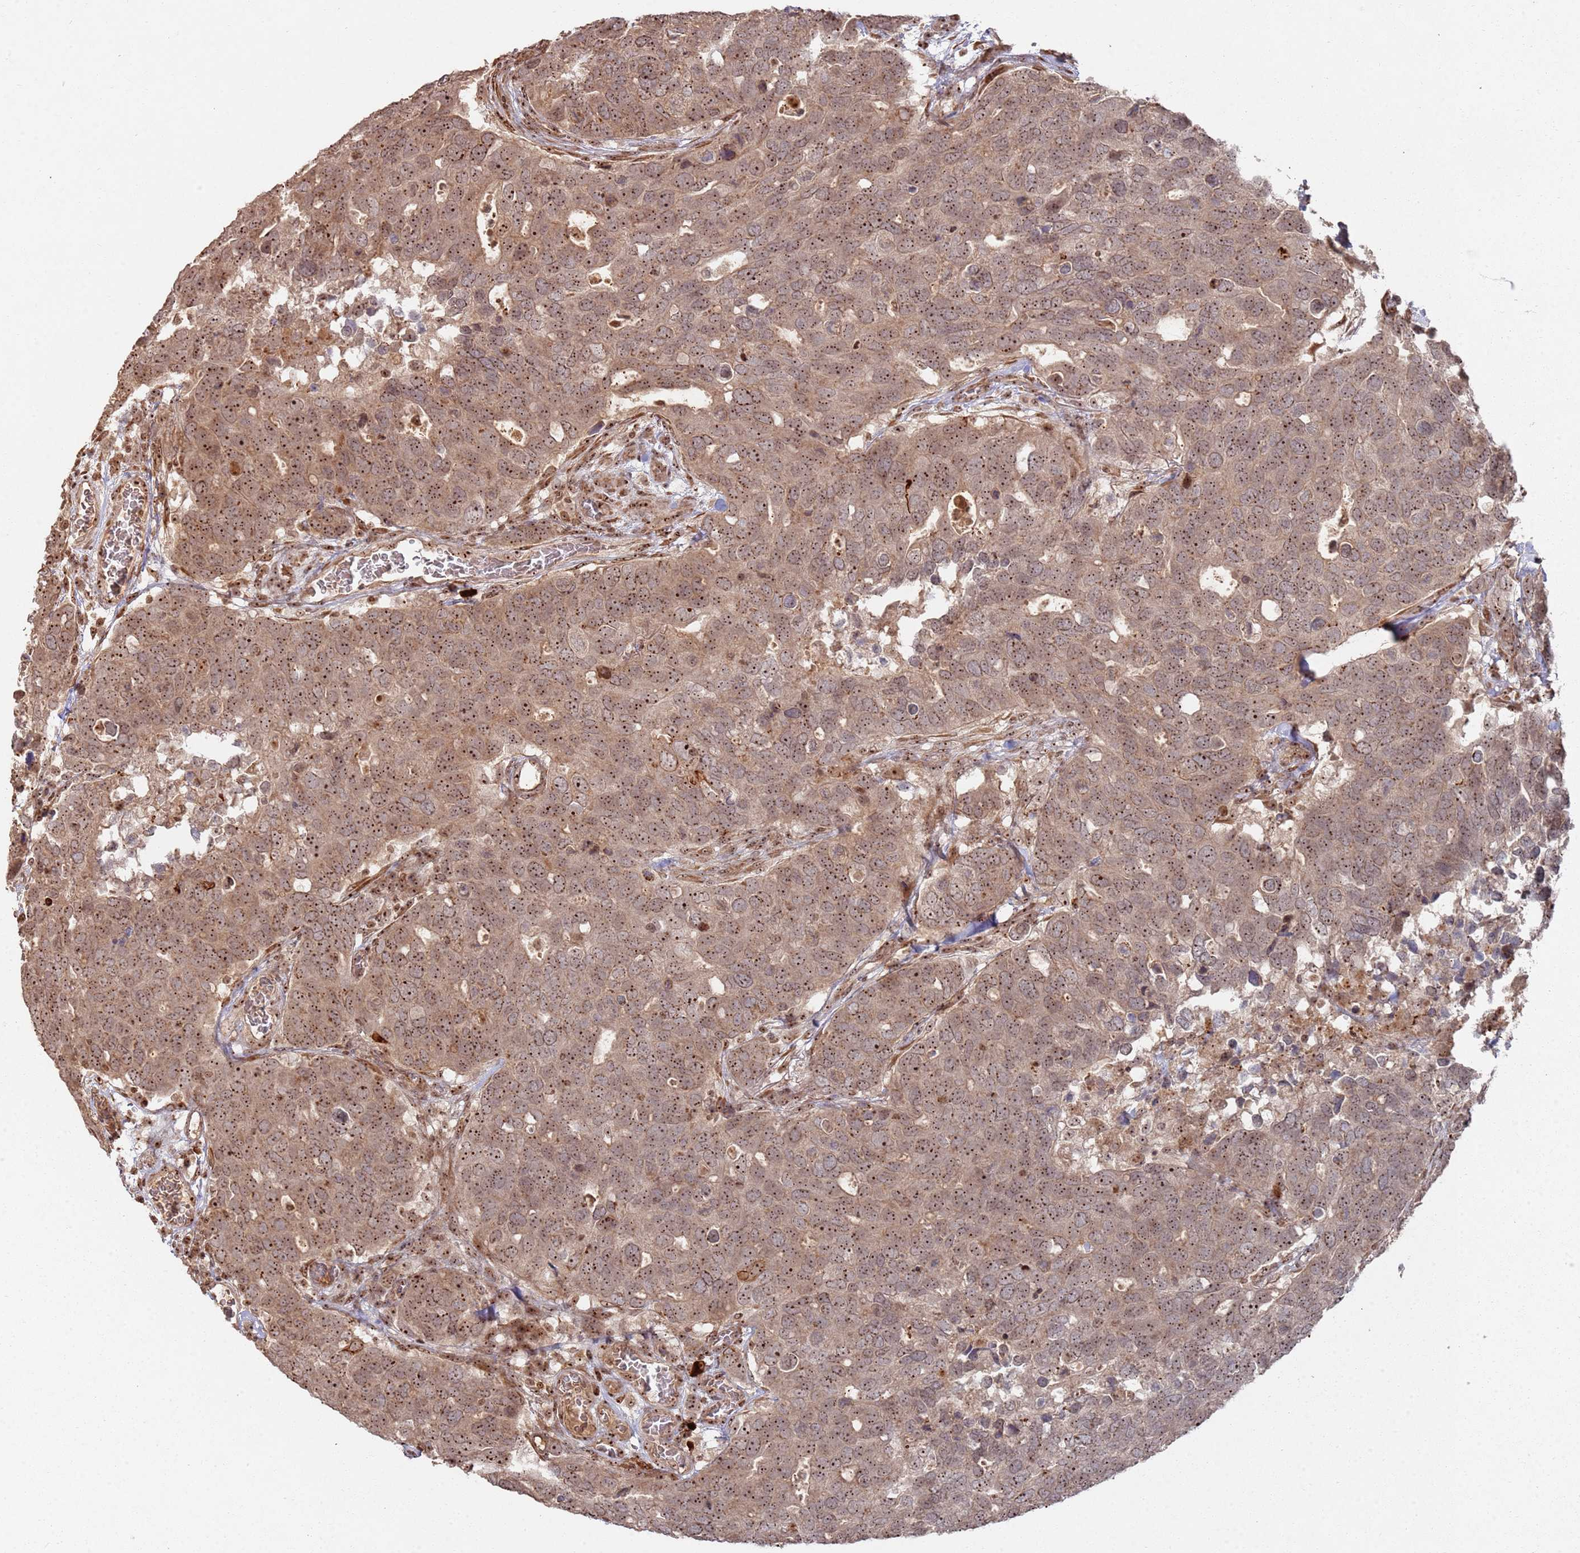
{"staining": {"intensity": "moderate", "quantity": ">75%", "location": "cytoplasmic/membranous,nuclear"}, "tissue": "breast cancer", "cell_type": "Tumor cells", "image_type": "cancer", "snomed": [{"axis": "morphology", "description": "Duct carcinoma"}, {"axis": "topography", "description": "Breast"}], "caption": "Human breast infiltrating ductal carcinoma stained with a protein marker shows moderate staining in tumor cells.", "gene": "UTP11", "patient": {"sex": "female", "age": 83}}